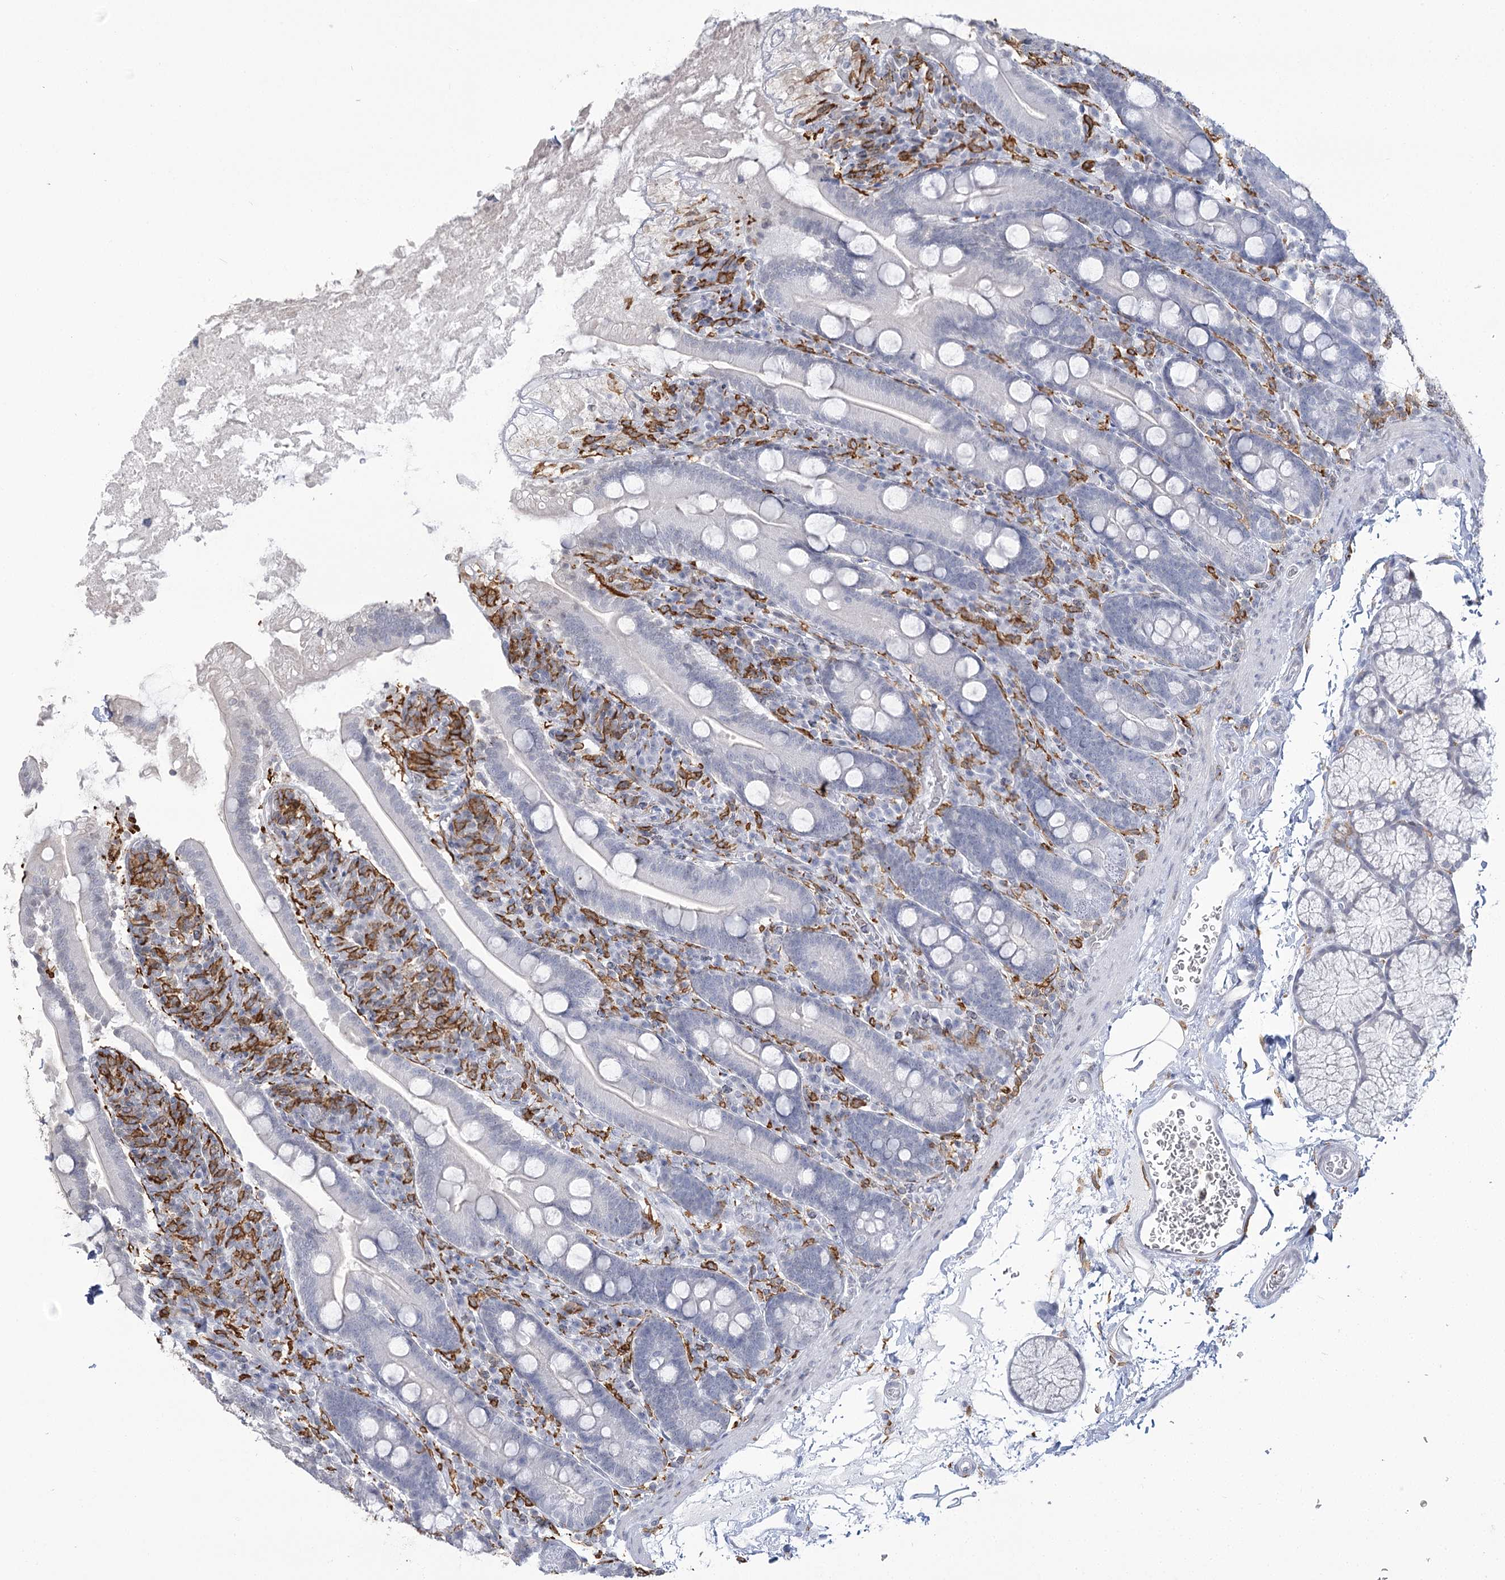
{"staining": {"intensity": "negative", "quantity": "none", "location": "none"}, "tissue": "duodenum", "cell_type": "Glandular cells", "image_type": "normal", "snomed": [{"axis": "morphology", "description": "Normal tissue, NOS"}, {"axis": "topography", "description": "Duodenum"}], "caption": "The micrograph demonstrates no staining of glandular cells in unremarkable duodenum.", "gene": "C11orf1", "patient": {"sex": "male", "age": 35}}